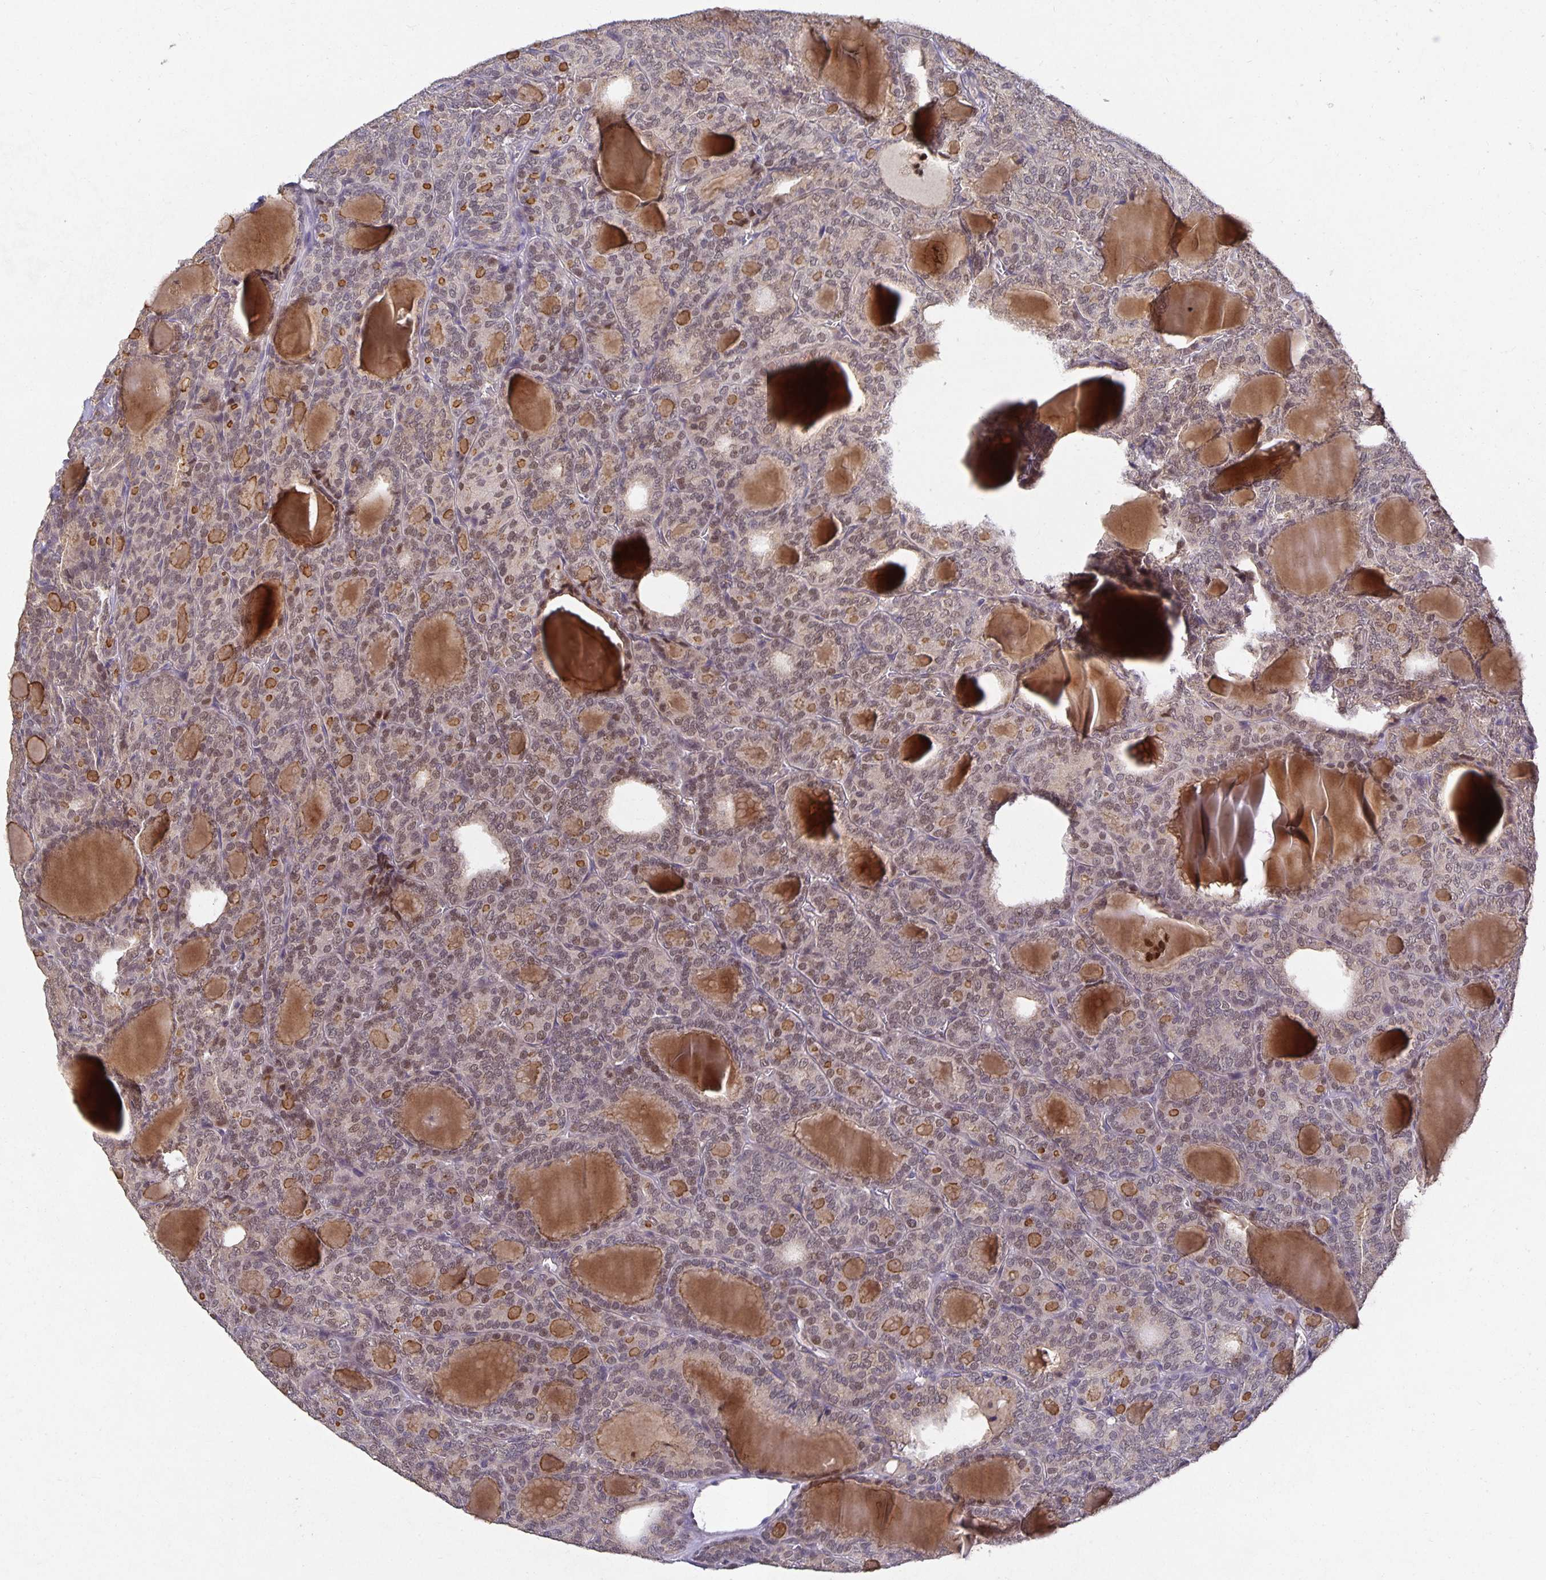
{"staining": {"intensity": "weak", "quantity": "25%-75%", "location": "nuclear"}, "tissue": "thyroid cancer", "cell_type": "Tumor cells", "image_type": "cancer", "snomed": [{"axis": "morphology", "description": "Follicular adenoma carcinoma, NOS"}, {"axis": "topography", "description": "Thyroid gland"}], "caption": "The photomicrograph reveals staining of thyroid cancer (follicular adenoma carcinoma), revealing weak nuclear protein expression (brown color) within tumor cells.", "gene": "HEPN1", "patient": {"sex": "male", "age": 74}}